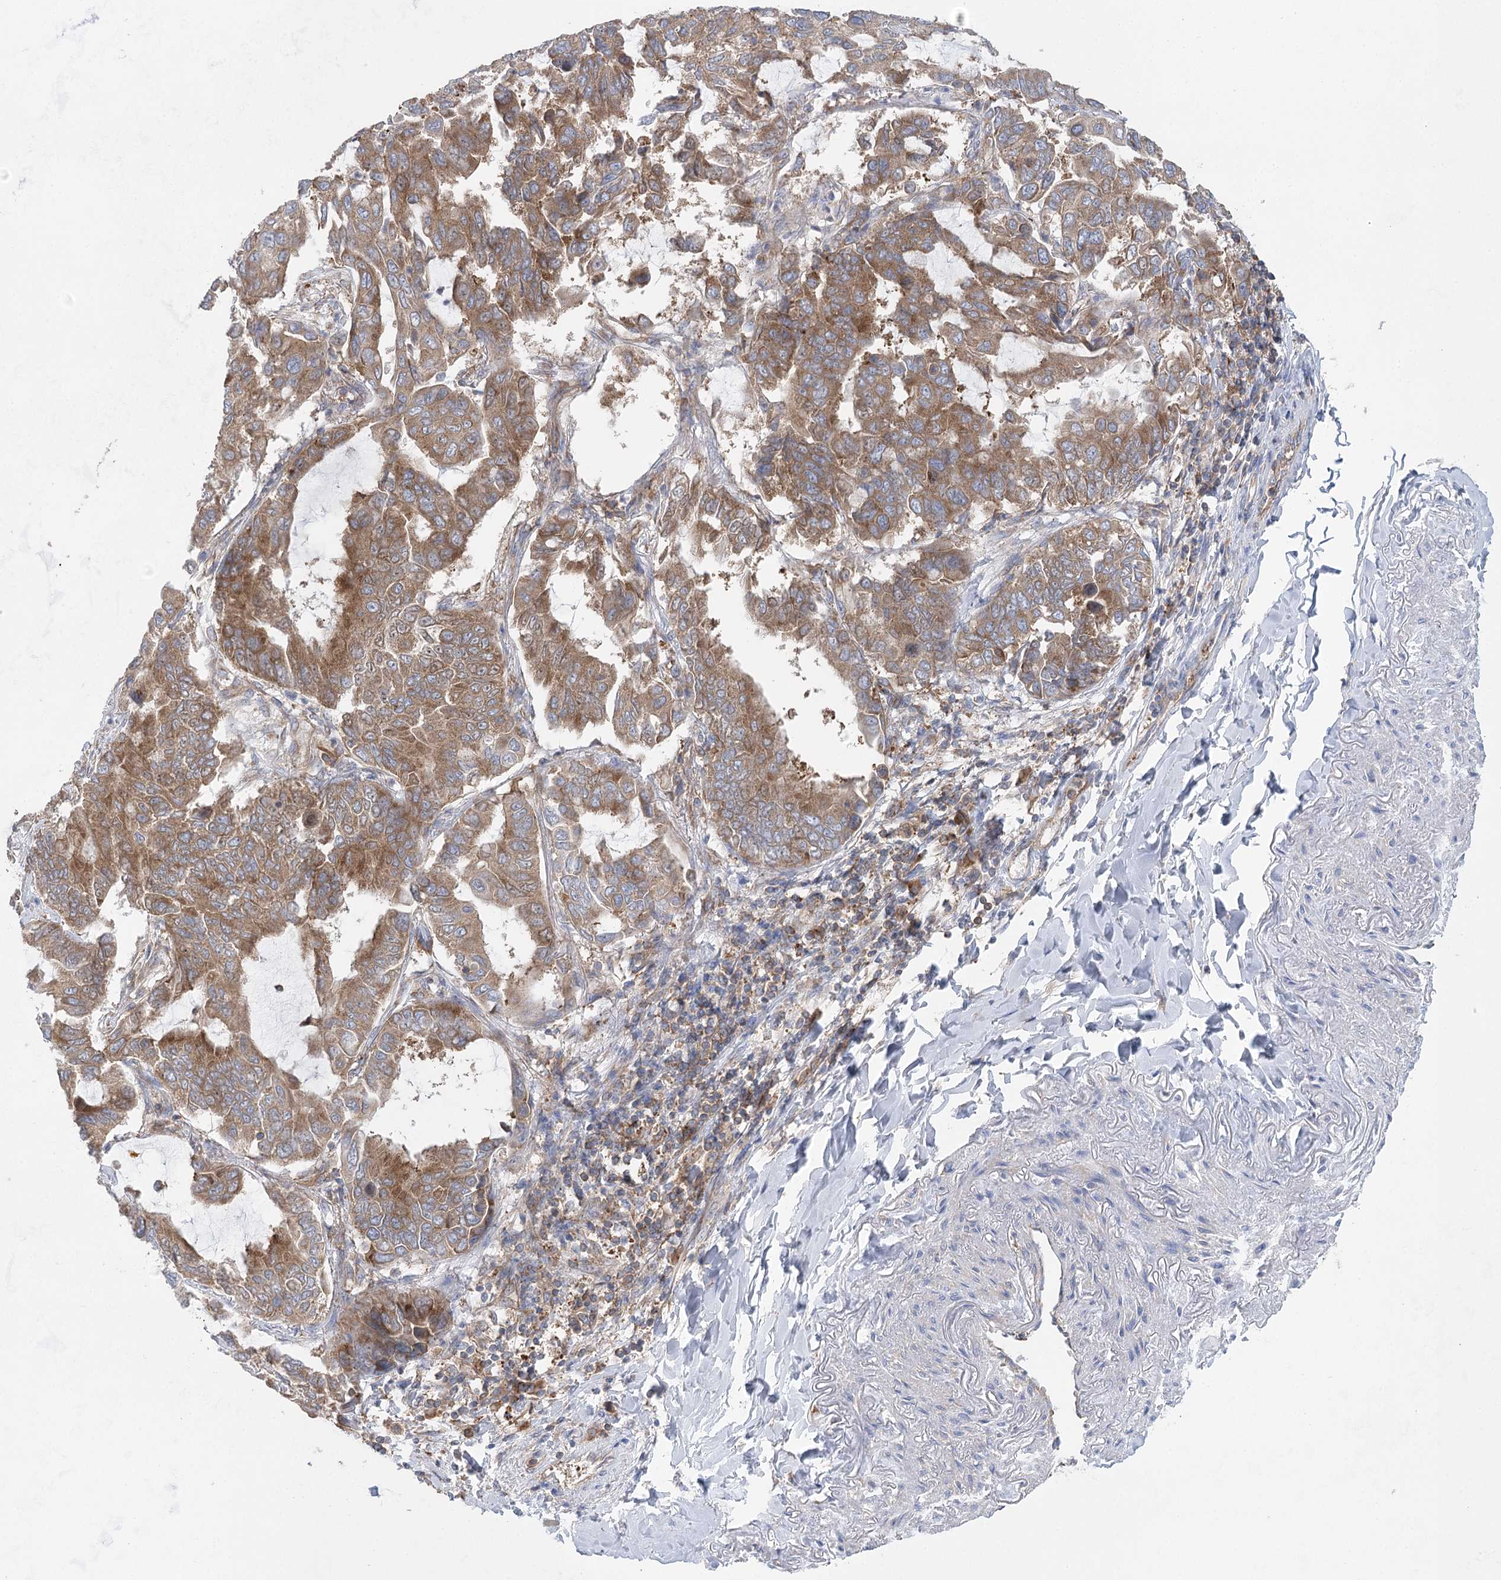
{"staining": {"intensity": "moderate", "quantity": ">75%", "location": "cytoplasmic/membranous"}, "tissue": "lung cancer", "cell_type": "Tumor cells", "image_type": "cancer", "snomed": [{"axis": "morphology", "description": "Adenocarcinoma, NOS"}, {"axis": "topography", "description": "Lung"}], "caption": "Immunohistochemistry (IHC) (DAB (3,3'-diaminobenzidine)) staining of human lung cancer (adenocarcinoma) reveals moderate cytoplasmic/membranous protein positivity in approximately >75% of tumor cells. The staining is performed using DAB (3,3'-diaminobenzidine) brown chromogen to label protein expression. The nuclei are counter-stained blue using hematoxylin.", "gene": "EIF3A", "patient": {"sex": "male", "age": 64}}